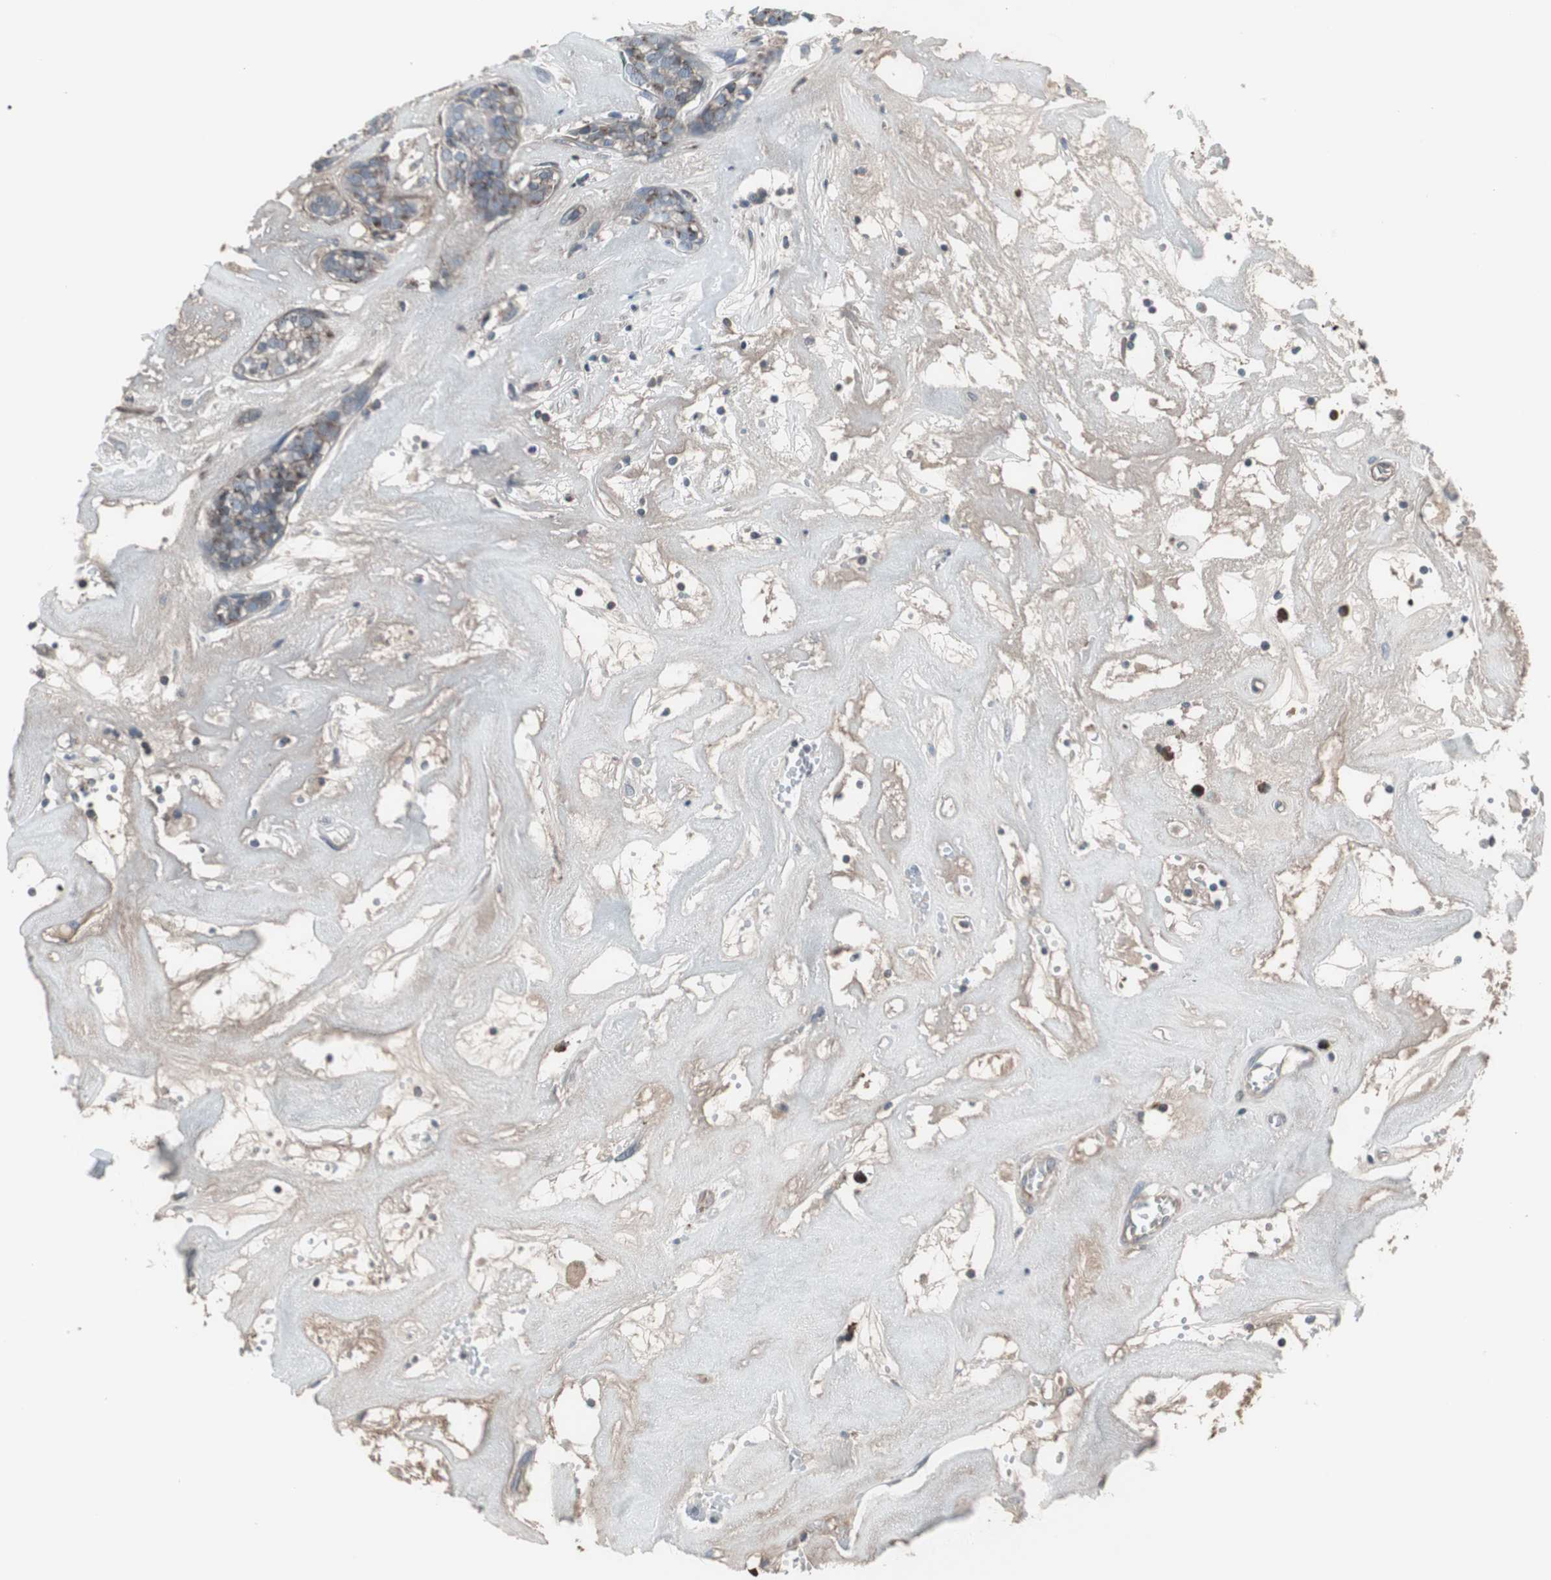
{"staining": {"intensity": "weak", "quantity": "<25%", "location": "cytoplasmic/membranous"}, "tissue": "head and neck cancer", "cell_type": "Tumor cells", "image_type": "cancer", "snomed": [{"axis": "morphology", "description": "Adenocarcinoma, NOS"}, {"axis": "topography", "description": "Salivary gland"}, {"axis": "topography", "description": "Head-Neck"}], "caption": "There is no significant positivity in tumor cells of head and neck cancer.", "gene": "ZSCAN32", "patient": {"sex": "female", "age": 65}}